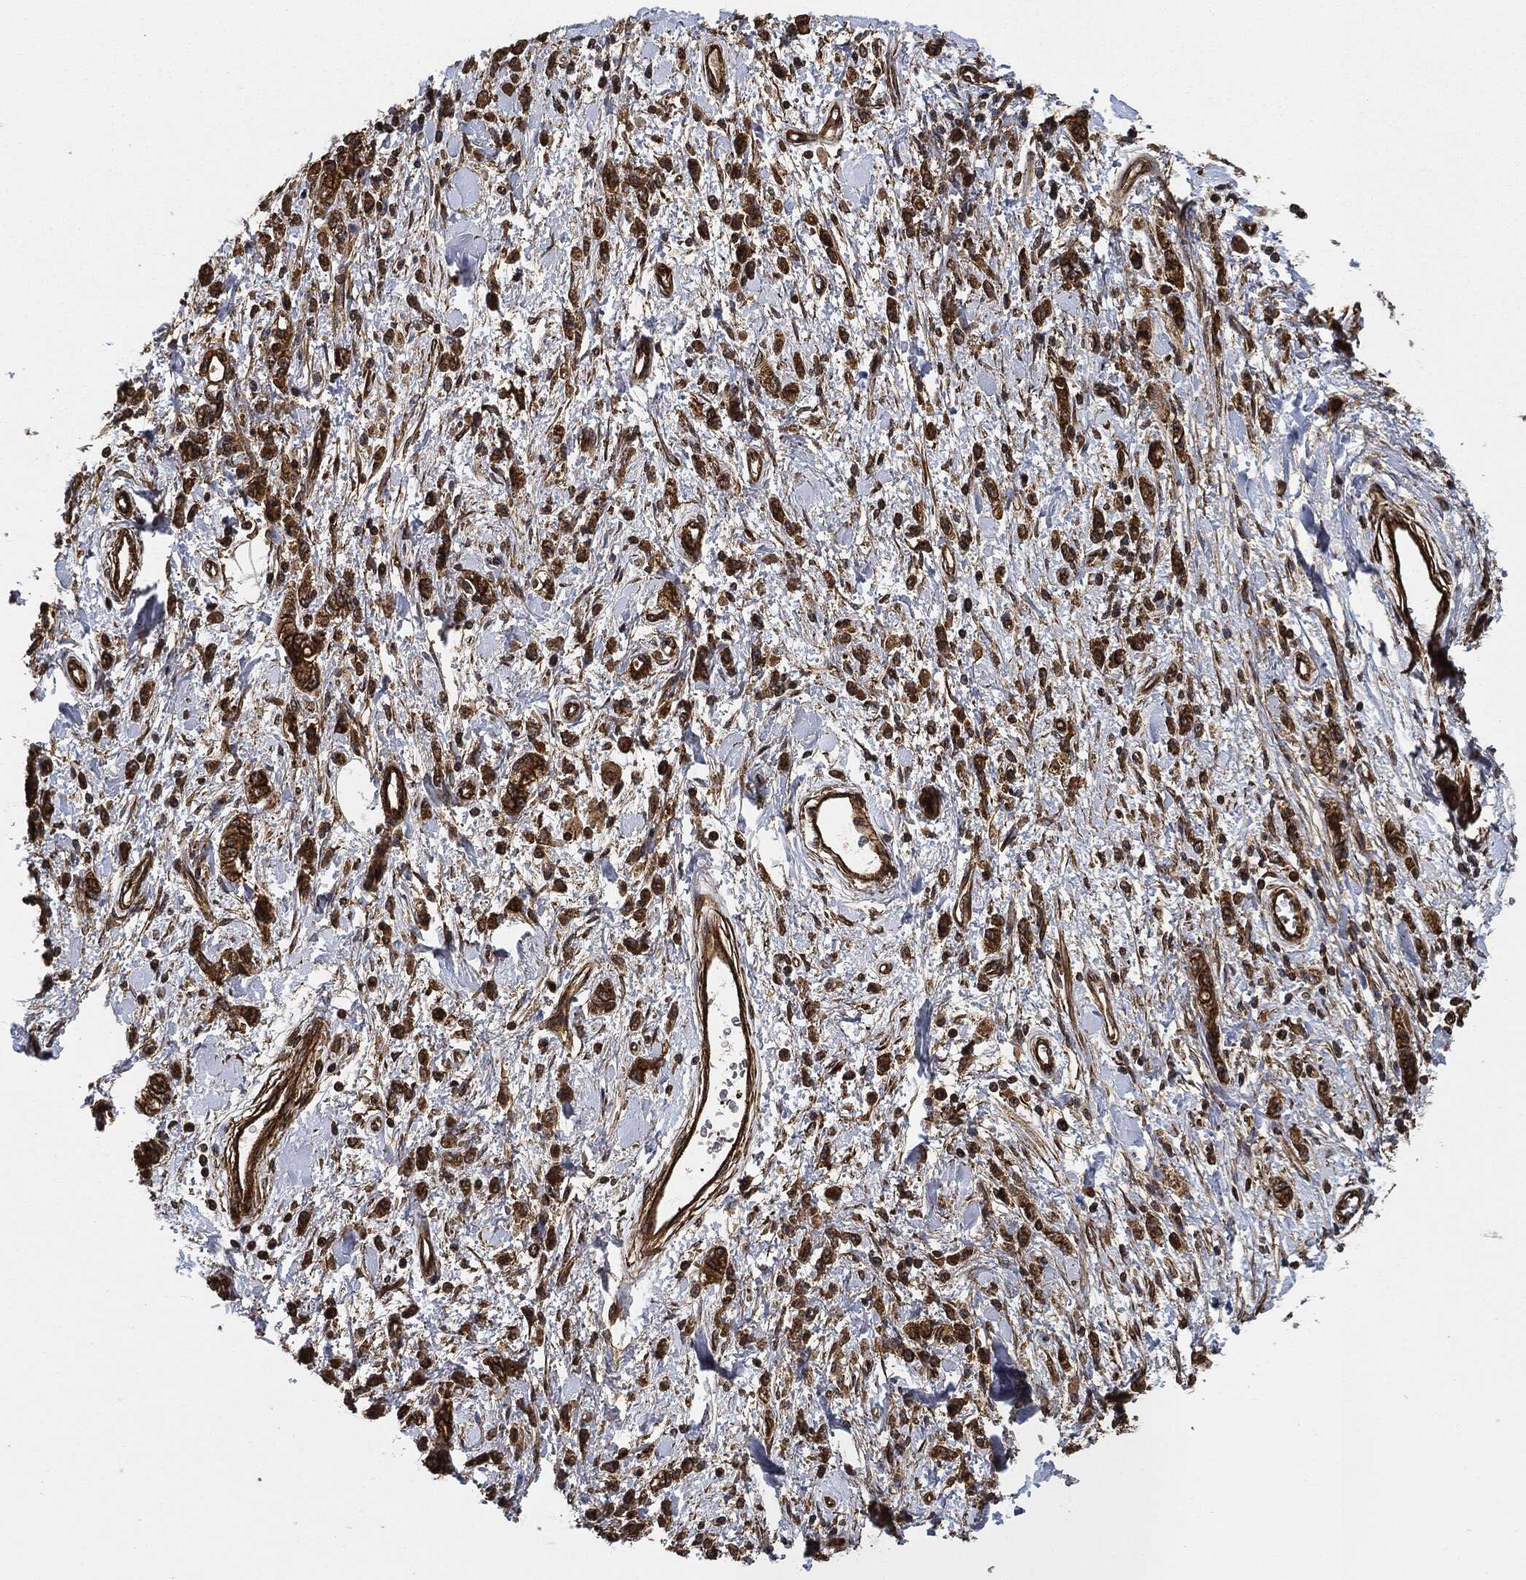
{"staining": {"intensity": "moderate", "quantity": ">75%", "location": "cytoplasmic/membranous"}, "tissue": "stomach cancer", "cell_type": "Tumor cells", "image_type": "cancer", "snomed": [{"axis": "morphology", "description": "Adenocarcinoma, NOS"}, {"axis": "topography", "description": "Stomach"}], "caption": "Stomach cancer (adenocarcinoma) was stained to show a protein in brown. There is medium levels of moderate cytoplasmic/membranous staining in about >75% of tumor cells.", "gene": "CEP290", "patient": {"sex": "male", "age": 77}}